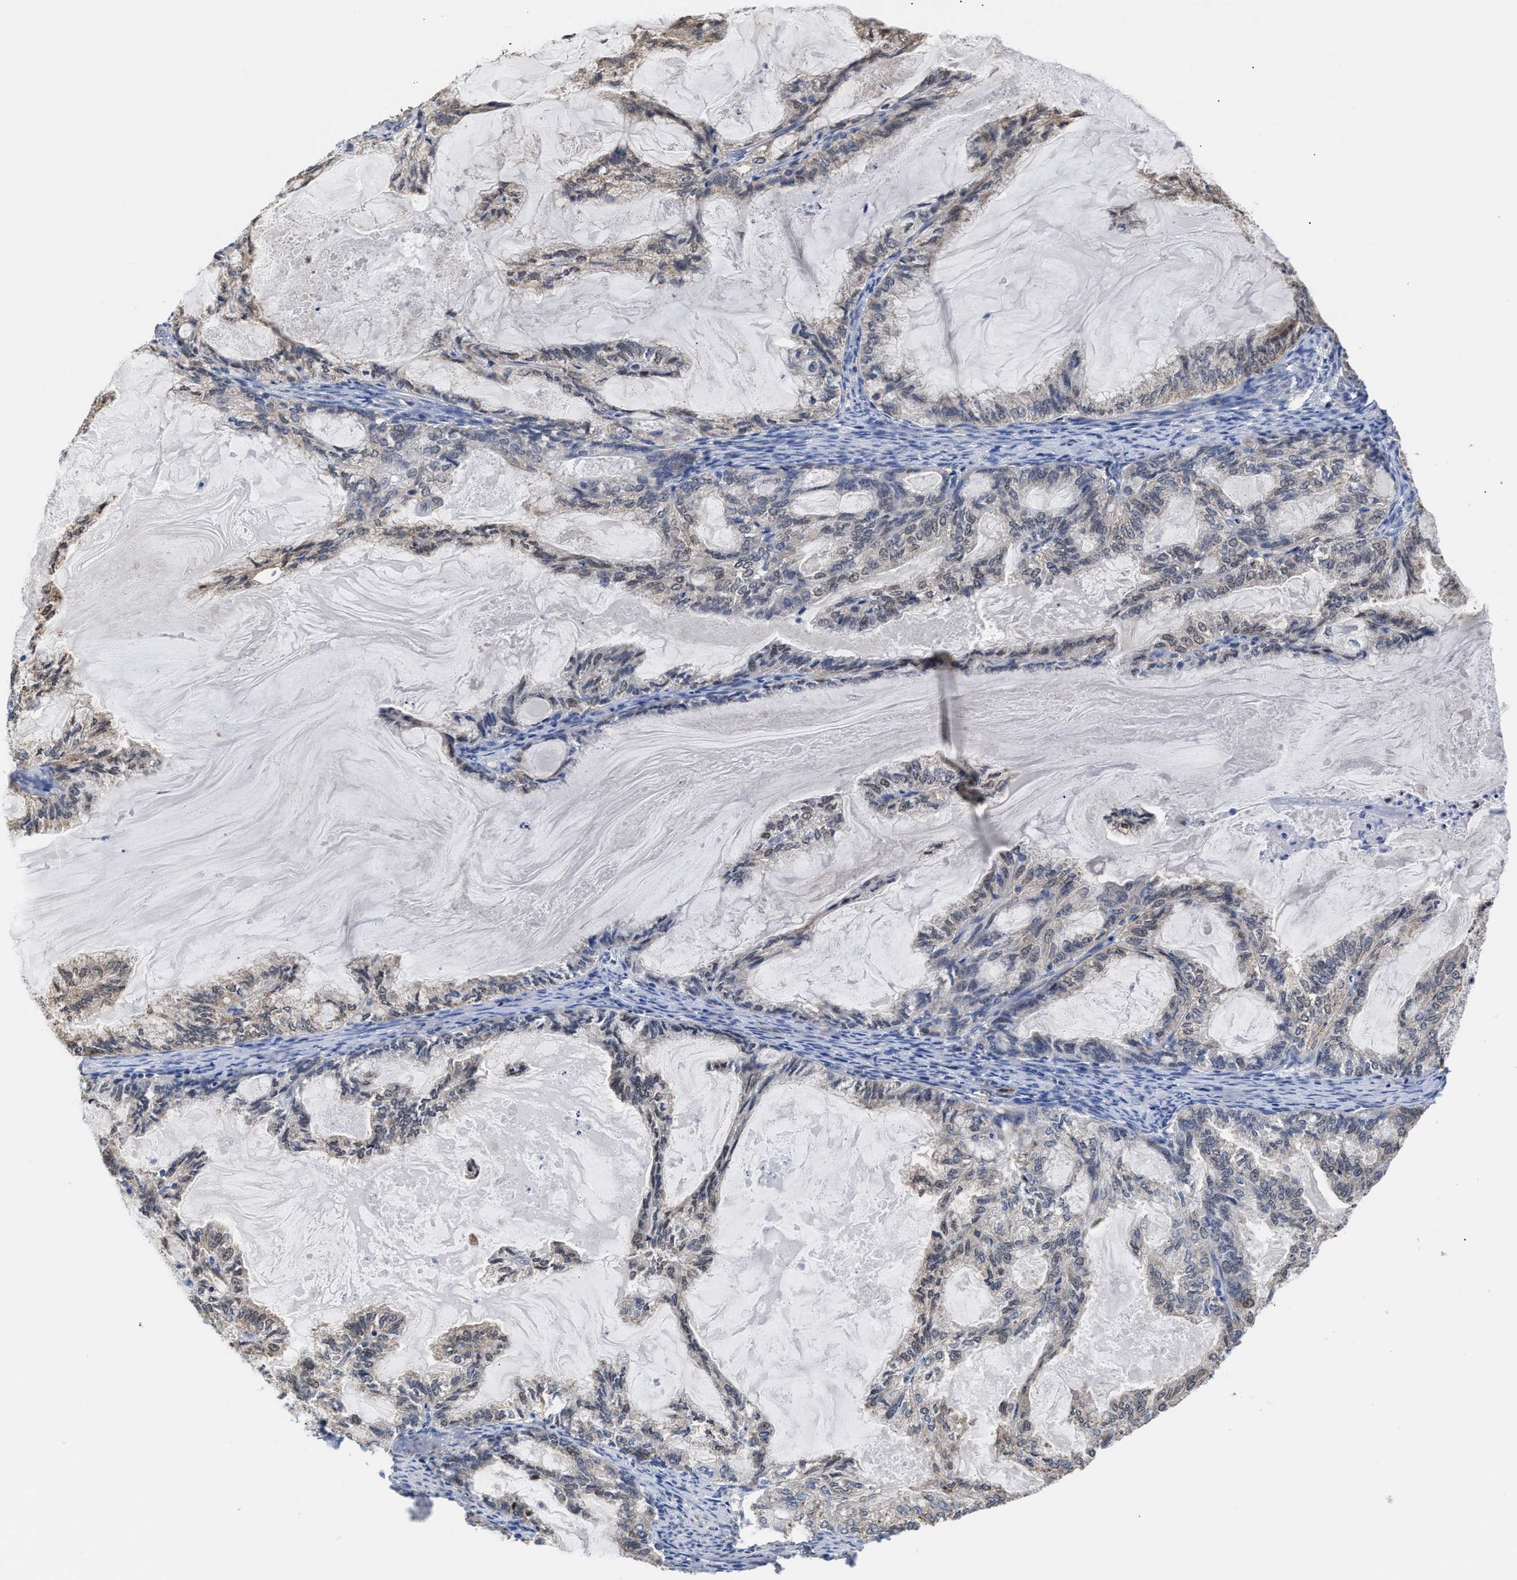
{"staining": {"intensity": "negative", "quantity": "none", "location": "none"}, "tissue": "endometrial cancer", "cell_type": "Tumor cells", "image_type": "cancer", "snomed": [{"axis": "morphology", "description": "Adenocarcinoma, NOS"}, {"axis": "topography", "description": "Endometrium"}], "caption": "Adenocarcinoma (endometrial) was stained to show a protein in brown. There is no significant staining in tumor cells.", "gene": "KLHDC1", "patient": {"sex": "female", "age": 86}}